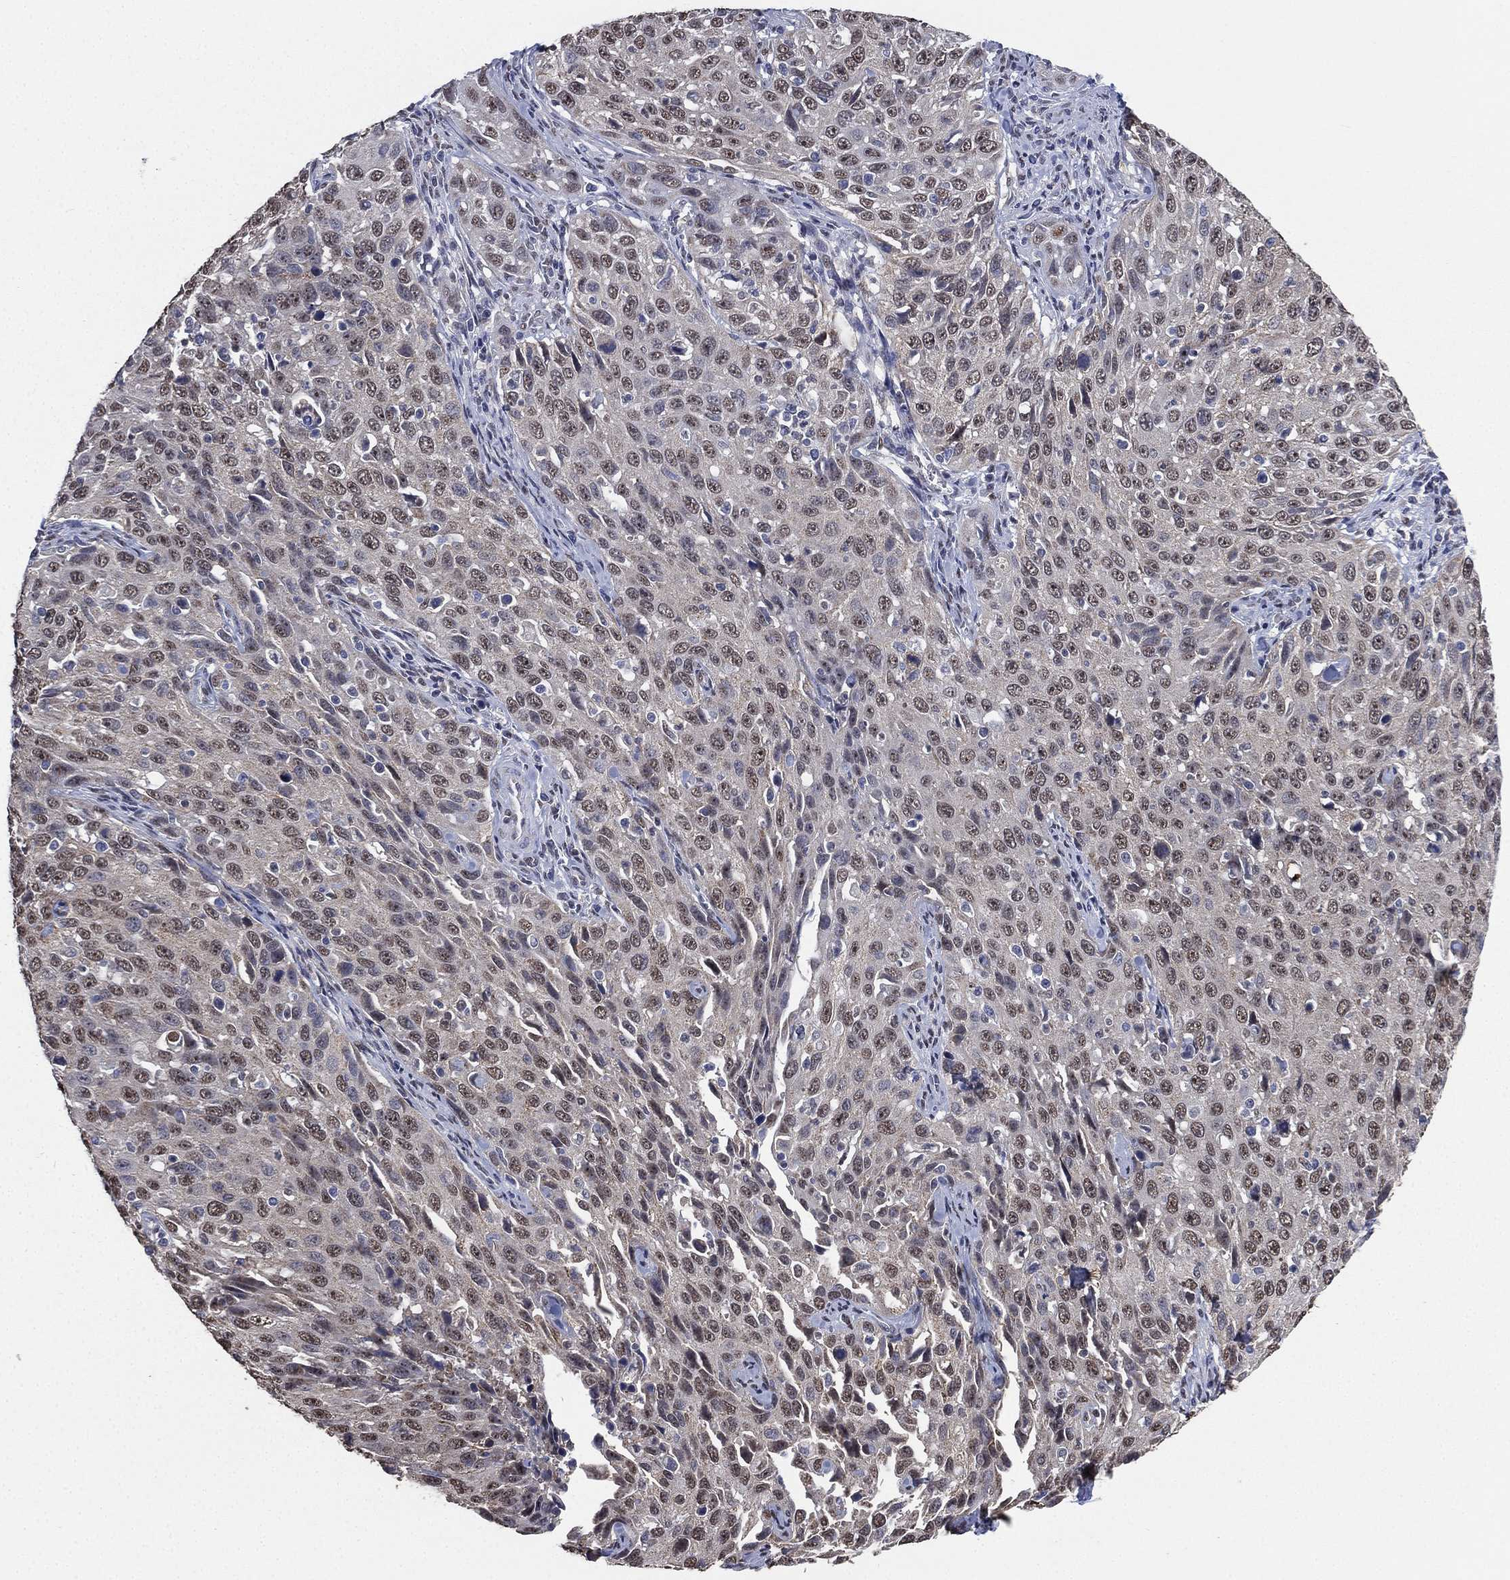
{"staining": {"intensity": "weak", "quantity": "<25%", "location": "nuclear"}, "tissue": "cervical cancer", "cell_type": "Tumor cells", "image_type": "cancer", "snomed": [{"axis": "morphology", "description": "Squamous cell carcinoma, NOS"}, {"axis": "topography", "description": "Cervix"}], "caption": "Histopathology image shows no protein positivity in tumor cells of cervical cancer (squamous cell carcinoma) tissue.", "gene": "ALDH7A1", "patient": {"sex": "female", "age": 26}}